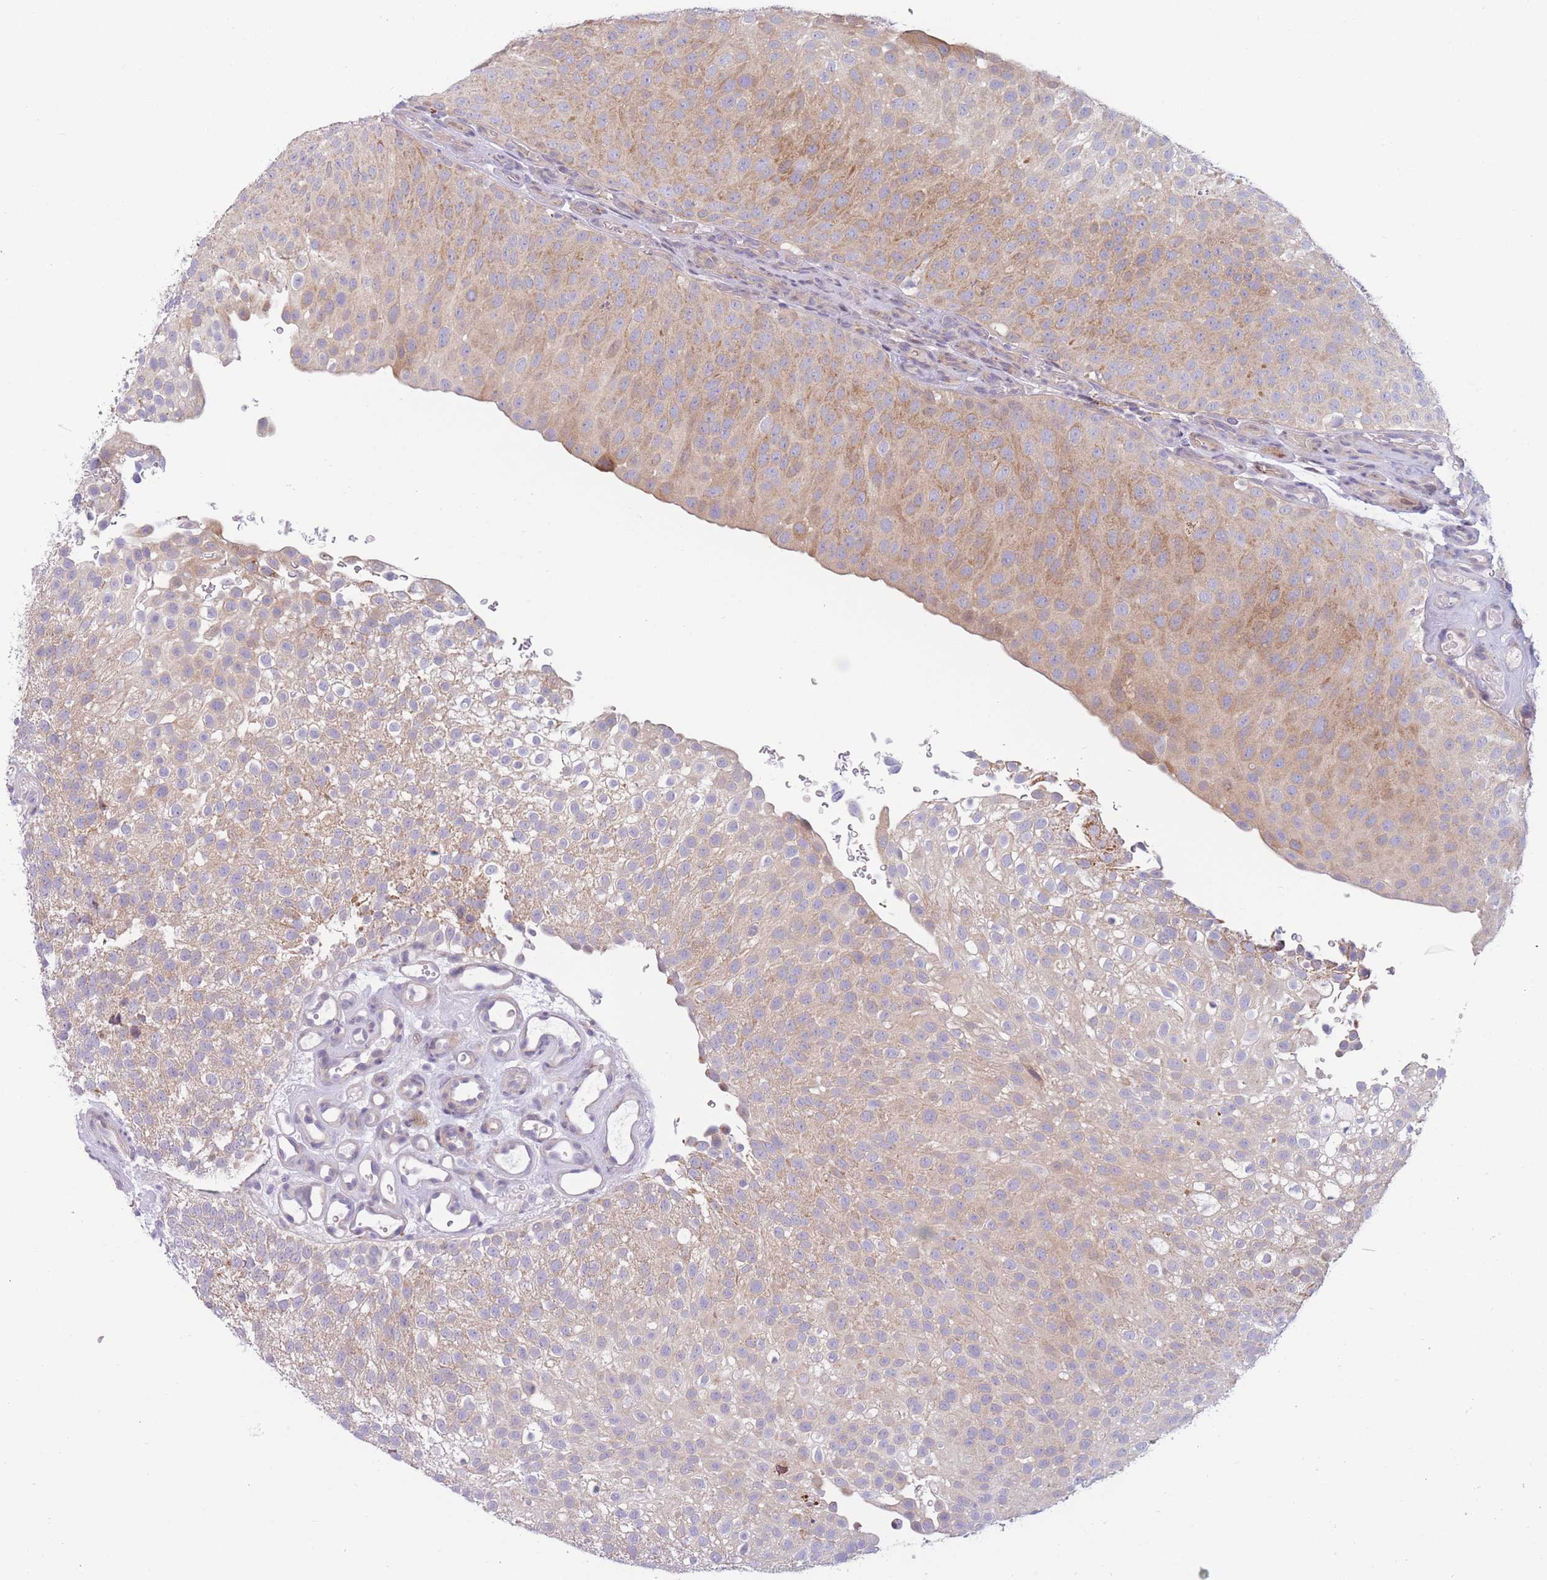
{"staining": {"intensity": "moderate", "quantity": "25%-75%", "location": "cytoplasmic/membranous"}, "tissue": "urothelial cancer", "cell_type": "Tumor cells", "image_type": "cancer", "snomed": [{"axis": "morphology", "description": "Urothelial carcinoma, Low grade"}, {"axis": "topography", "description": "Urinary bladder"}], "caption": "Immunohistochemistry histopathology image of human low-grade urothelial carcinoma stained for a protein (brown), which exhibits medium levels of moderate cytoplasmic/membranous positivity in approximately 25%-75% of tumor cells.", "gene": "PDE4A", "patient": {"sex": "male", "age": 78}}